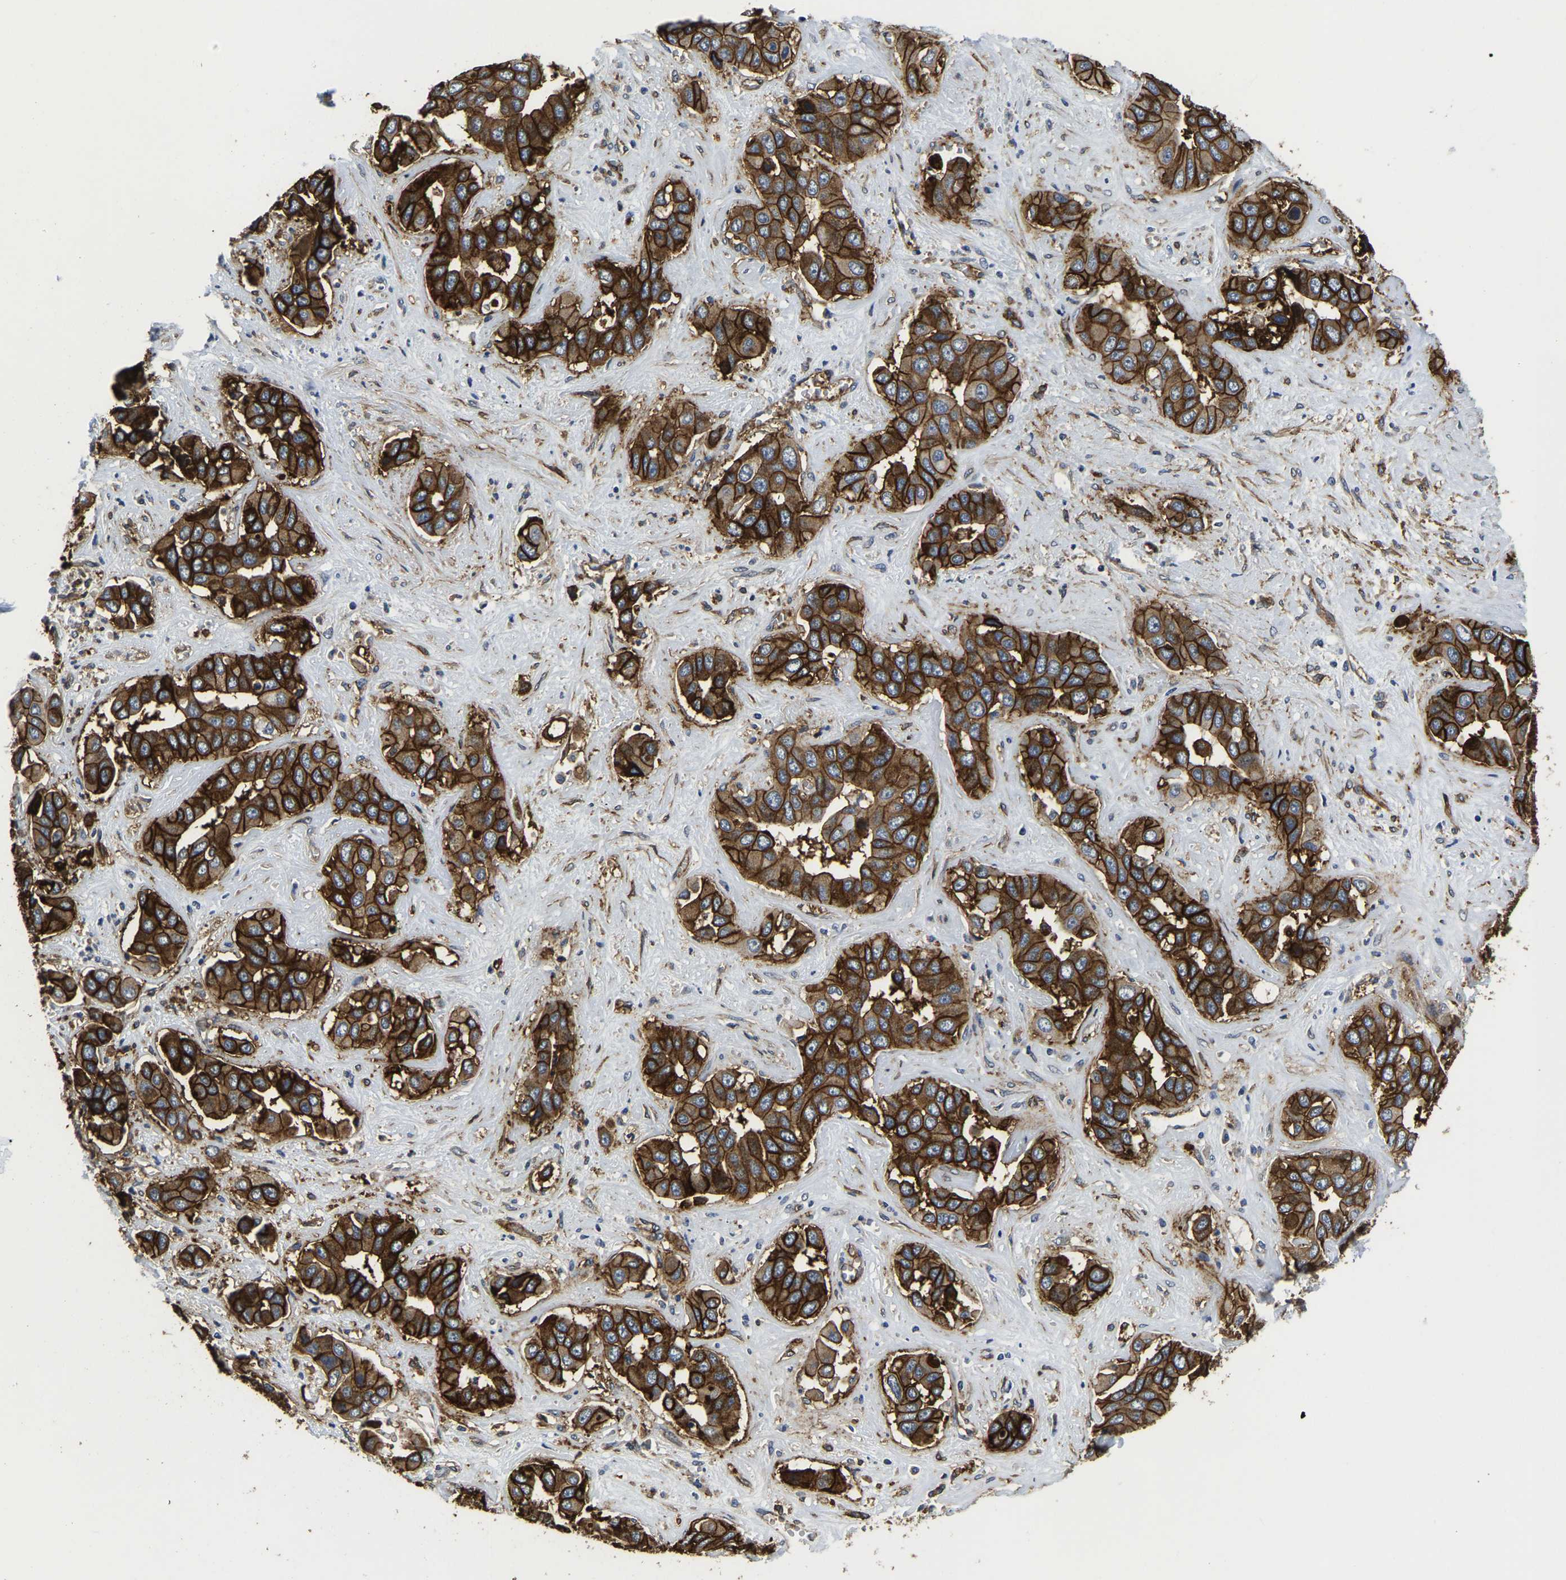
{"staining": {"intensity": "strong", "quantity": ">75%", "location": "cytoplasmic/membranous"}, "tissue": "liver cancer", "cell_type": "Tumor cells", "image_type": "cancer", "snomed": [{"axis": "morphology", "description": "Cholangiocarcinoma"}, {"axis": "topography", "description": "Liver"}], "caption": "DAB (3,3'-diaminobenzidine) immunohistochemical staining of liver cancer (cholangiocarcinoma) reveals strong cytoplasmic/membranous protein staining in approximately >75% of tumor cells.", "gene": "ITGA2", "patient": {"sex": "female", "age": 52}}